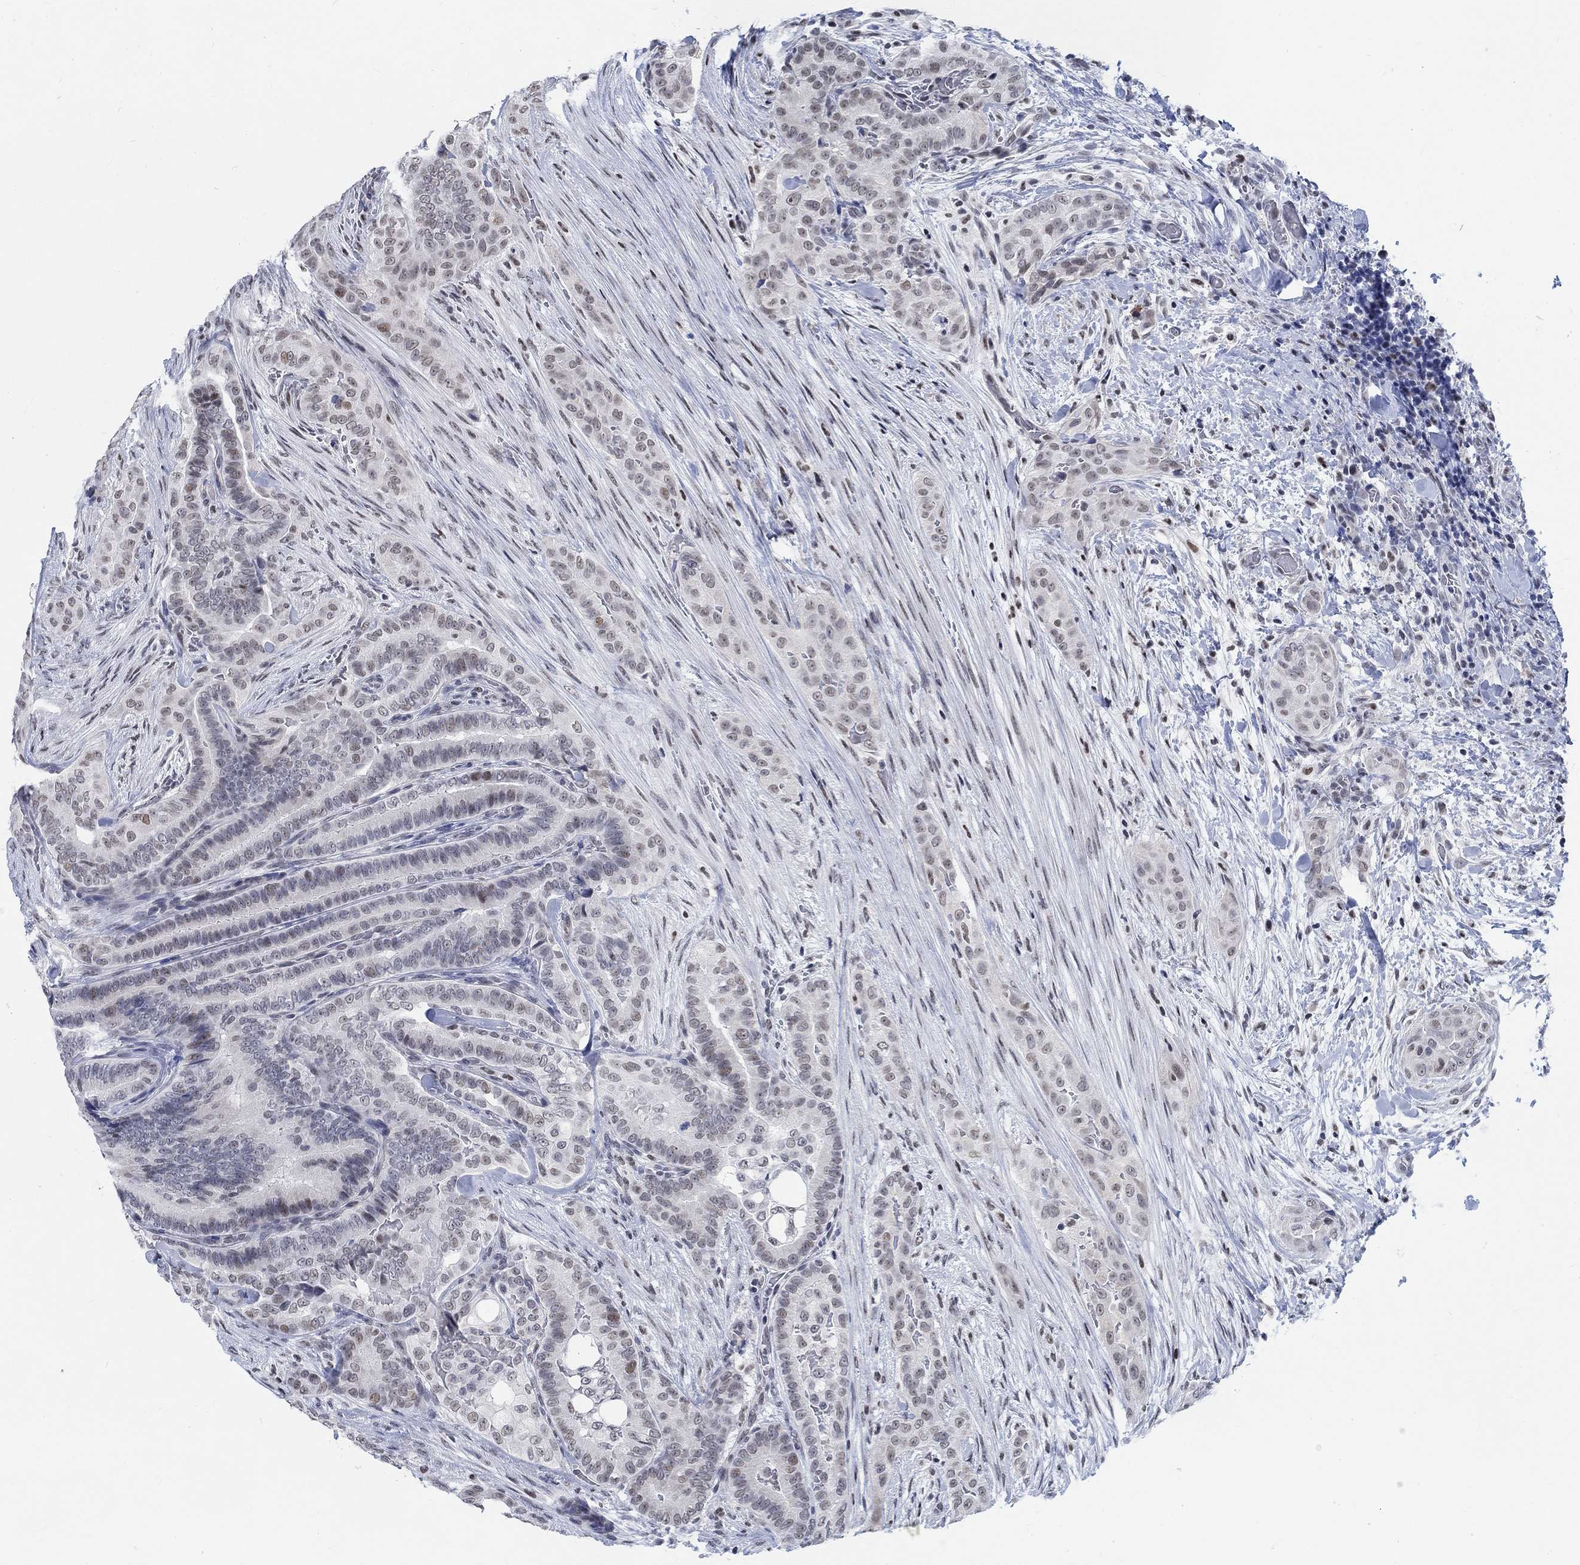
{"staining": {"intensity": "negative", "quantity": "none", "location": "none"}, "tissue": "thyroid cancer", "cell_type": "Tumor cells", "image_type": "cancer", "snomed": [{"axis": "morphology", "description": "Papillary adenocarcinoma, NOS"}, {"axis": "topography", "description": "Thyroid gland"}], "caption": "A photomicrograph of papillary adenocarcinoma (thyroid) stained for a protein displays no brown staining in tumor cells. (DAB IHC visualized using brightfield microscopy, high magnification).", "gene": "KCNH8", "patient": {"sex": "male", "age": 61}}